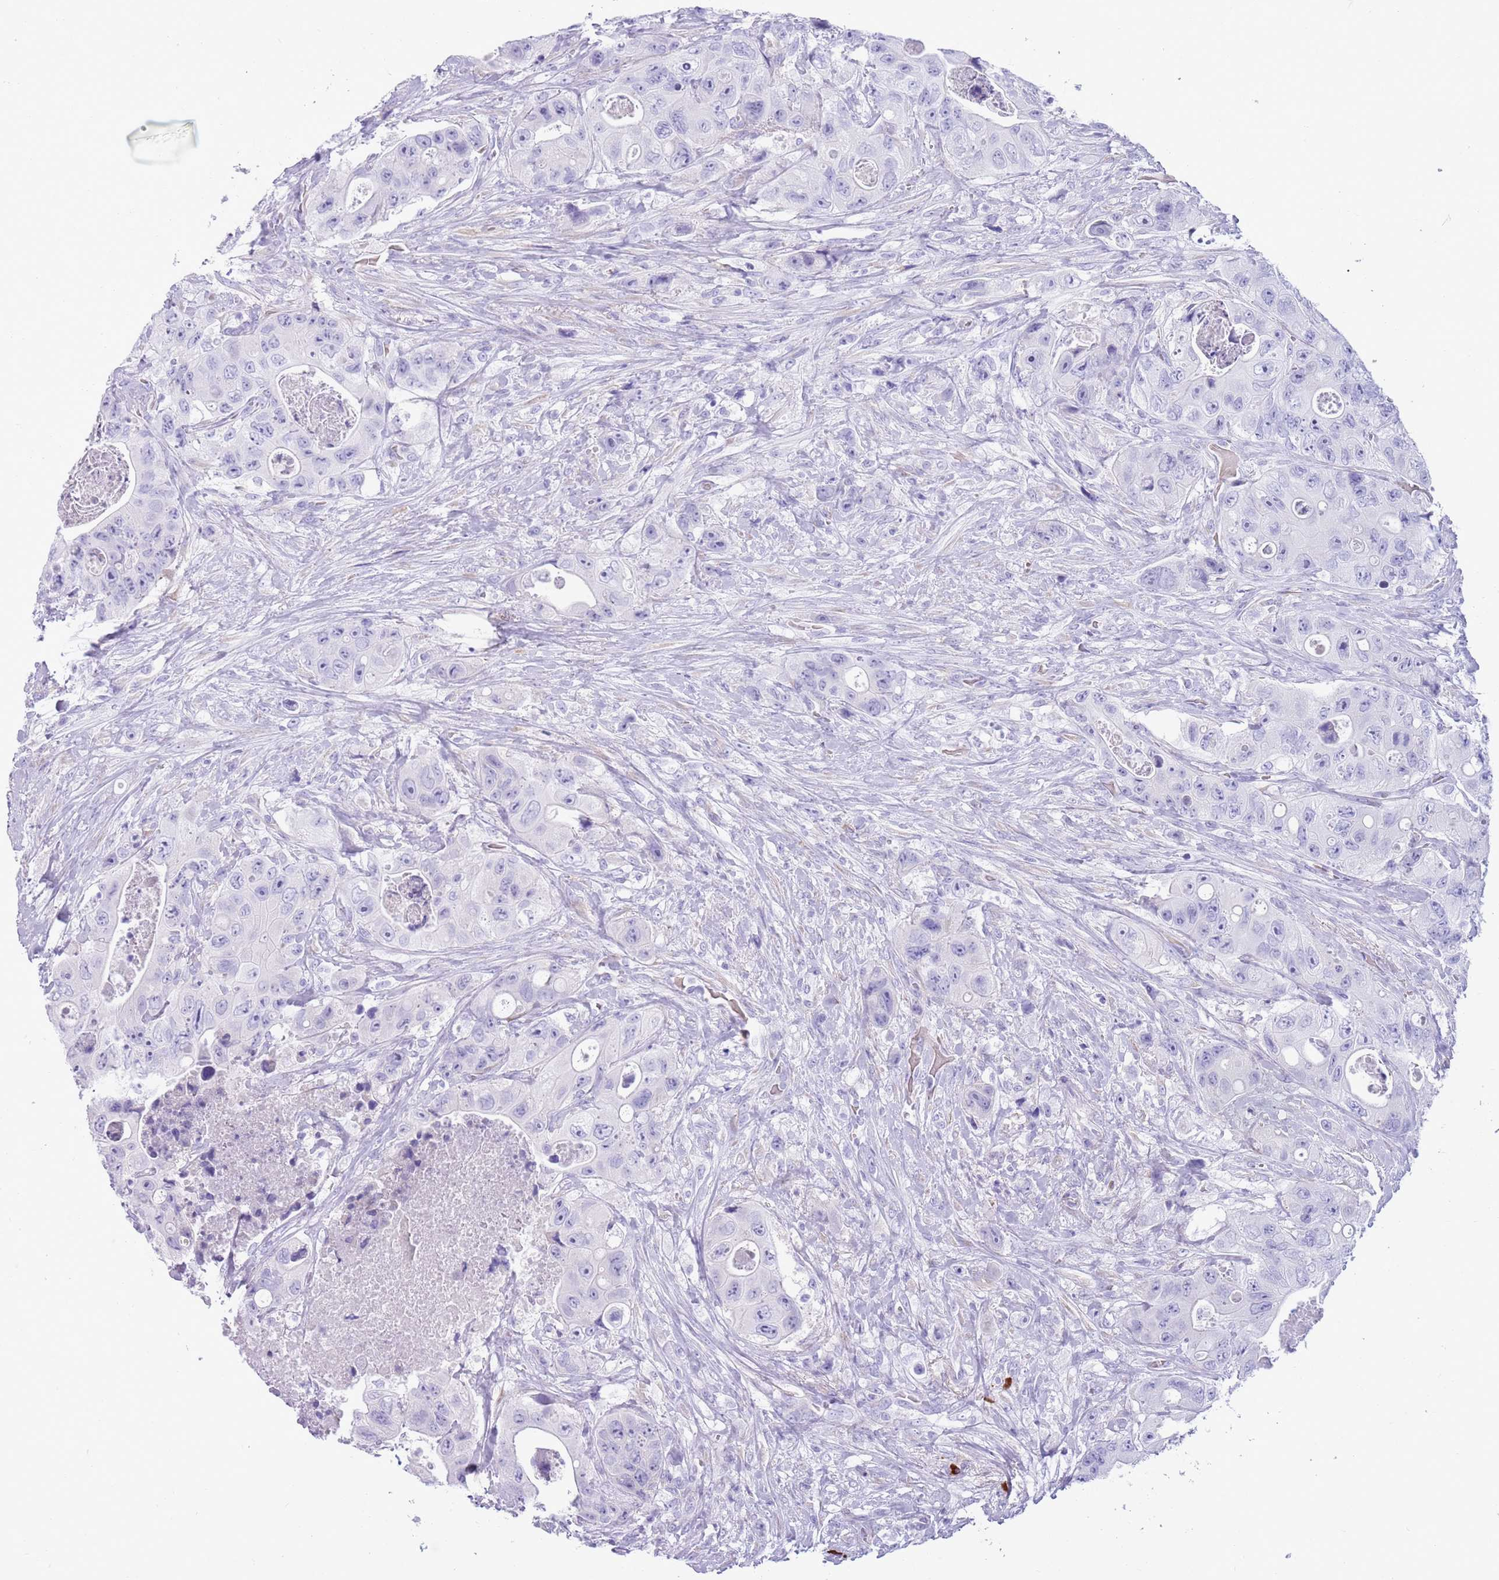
{"staining": {"intensity": "negative", "quantity": "none", "location": "none"}, "tissue": "colorectal cancer", "cell_type": "Tumor cells", "image_type": "cancer", "snomed": [{"axis": "morphology", "description": "Adenocarcinoma, NOS"}, {"axis": "topography", "description": "Colon"}], "caption": "Immunohistochemistry photomicrograph of colorectal cancer stained for a protein (brown), which reveals no positivity in tumor cells.", "gene": "LY6G5B", "patient": {"sex": "female", "age": 46}}